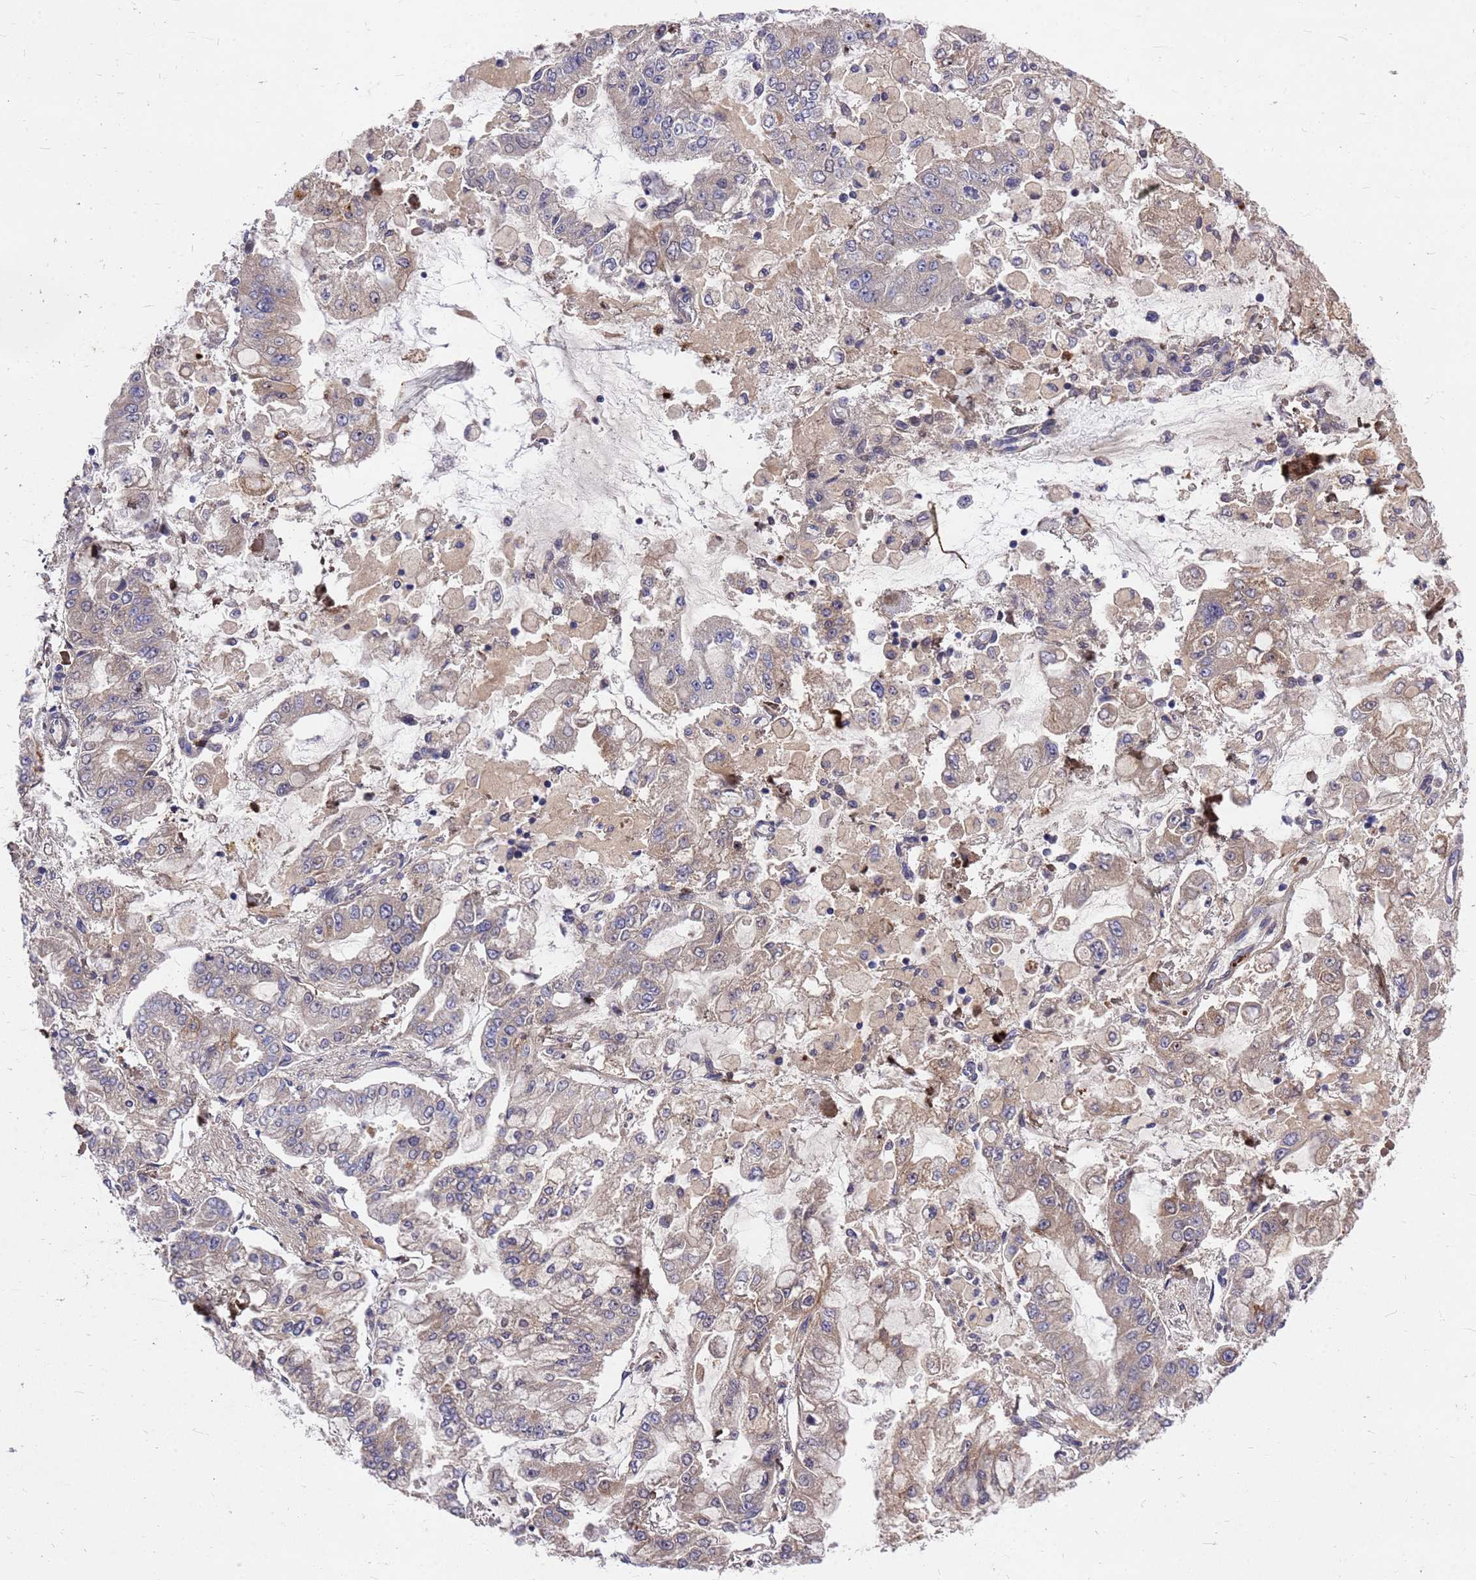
{"staining": {"intensity": "weak", "quantity": "<25%", "location": "cytoplasmic/membranous"}, "tissue": "stomach cancer", "cell_type": "Tumor cells", "image_type": "cancer", "snomed": [{"axis": "morphology", "description": "Normal tissue, NOS"}, {"axis": "morphology", "description": "Adenocarcinoma, NOS"}, {"axis": "topography", "description": "Stomach, upper"}, {"axis": "topography", "description": "Stomach"}], "caption": "Tumor cells show no significant staining in stomach cancer (adenocarcinoma).", "gene": "ZNF717", "patient": {"sex": "male", "age": 76}}